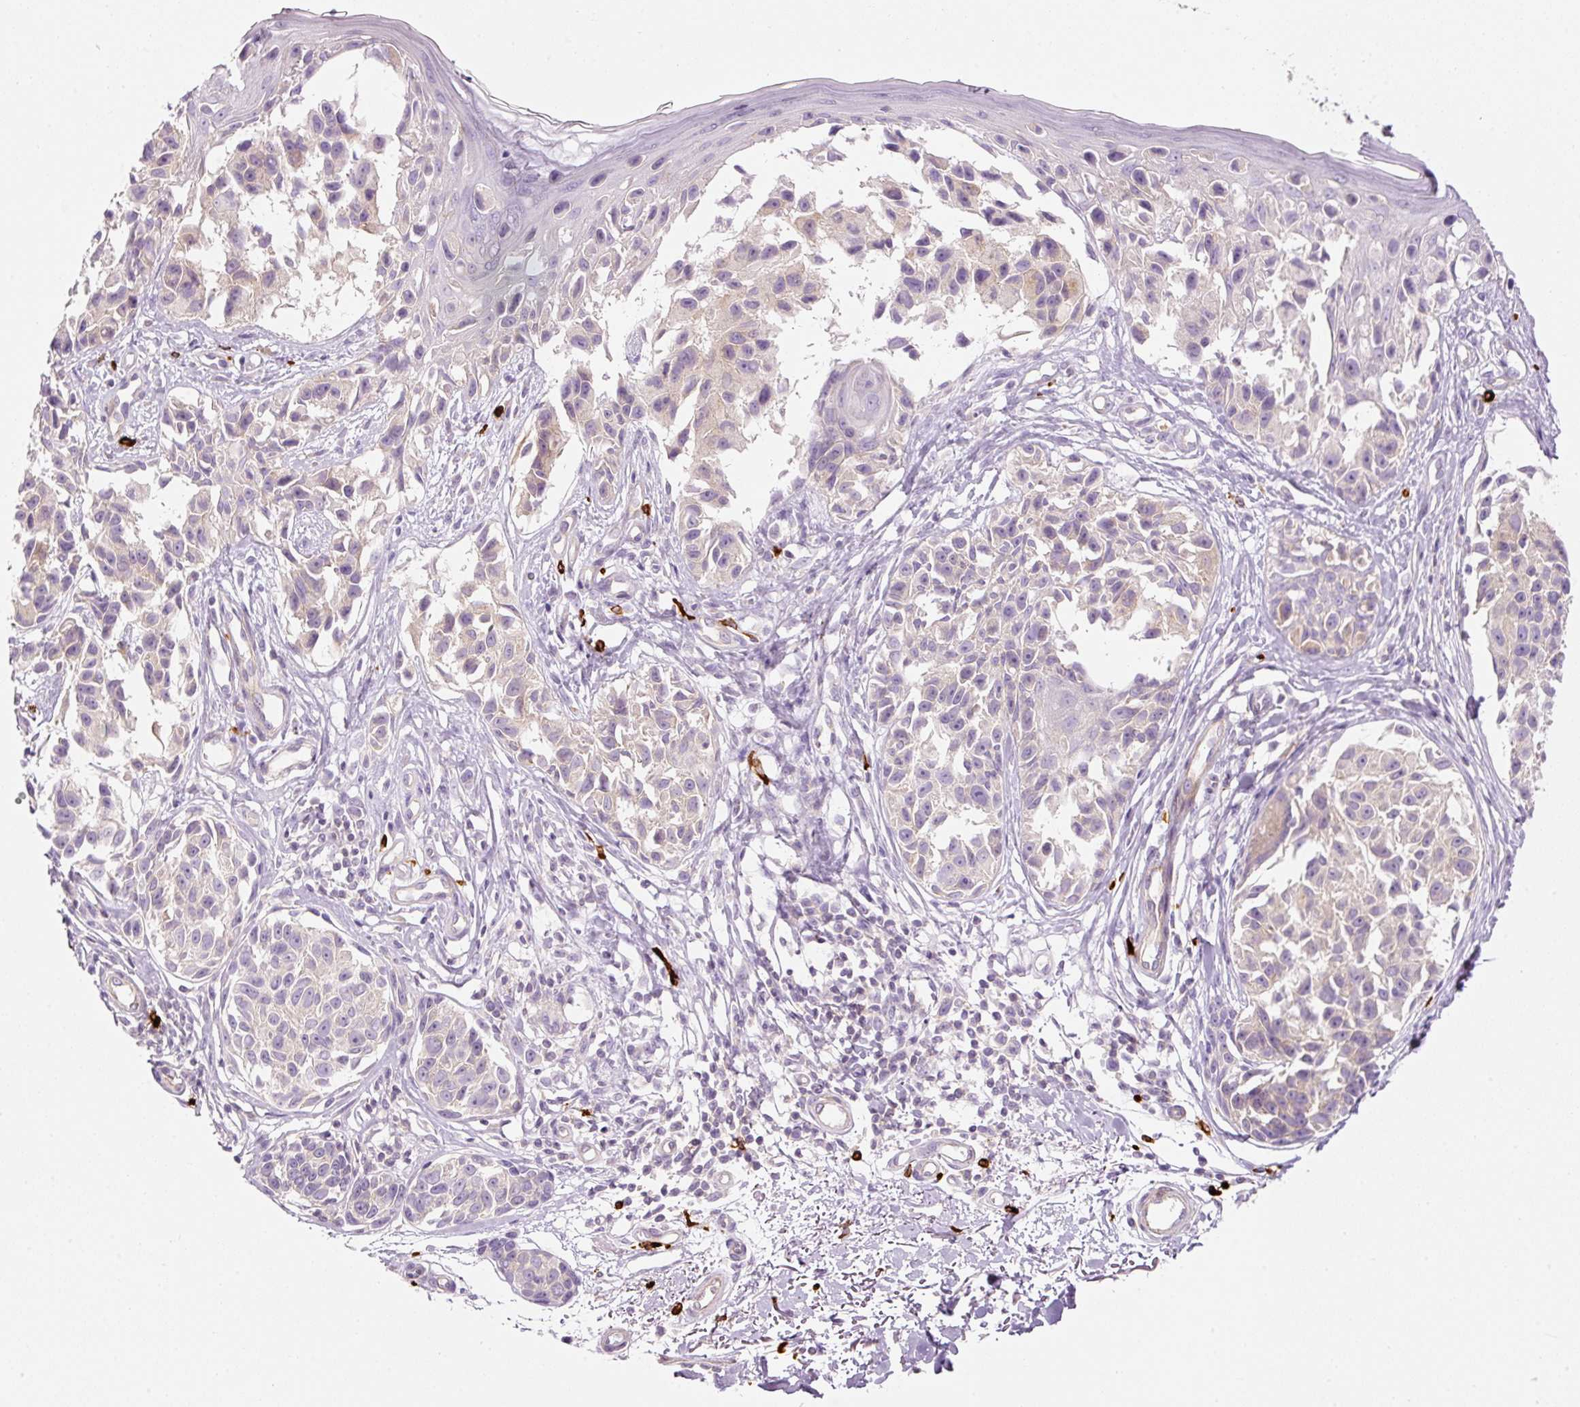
{"staining": {"intensity": "weak", "quantity": "25%-75%", "location": "cytoplasmic/membranous"}, "tissue": "melanoma", "cell_type": "Tumor cells", "image_type": "cancer", "snomed": [{"axis": "morphology", "description": "Malignant melanoma, NOS"}, {"axis": "topography", "description": "Skin"}], "caption": "IHC (DAB) staining of malignant melanoma demonstrates weak cytoplasmic/membranous protein staining in approximately 25%-75% of tumor cells.", "gene": "MAP3K3", "patient": {"sex": "male", "age": 73}}